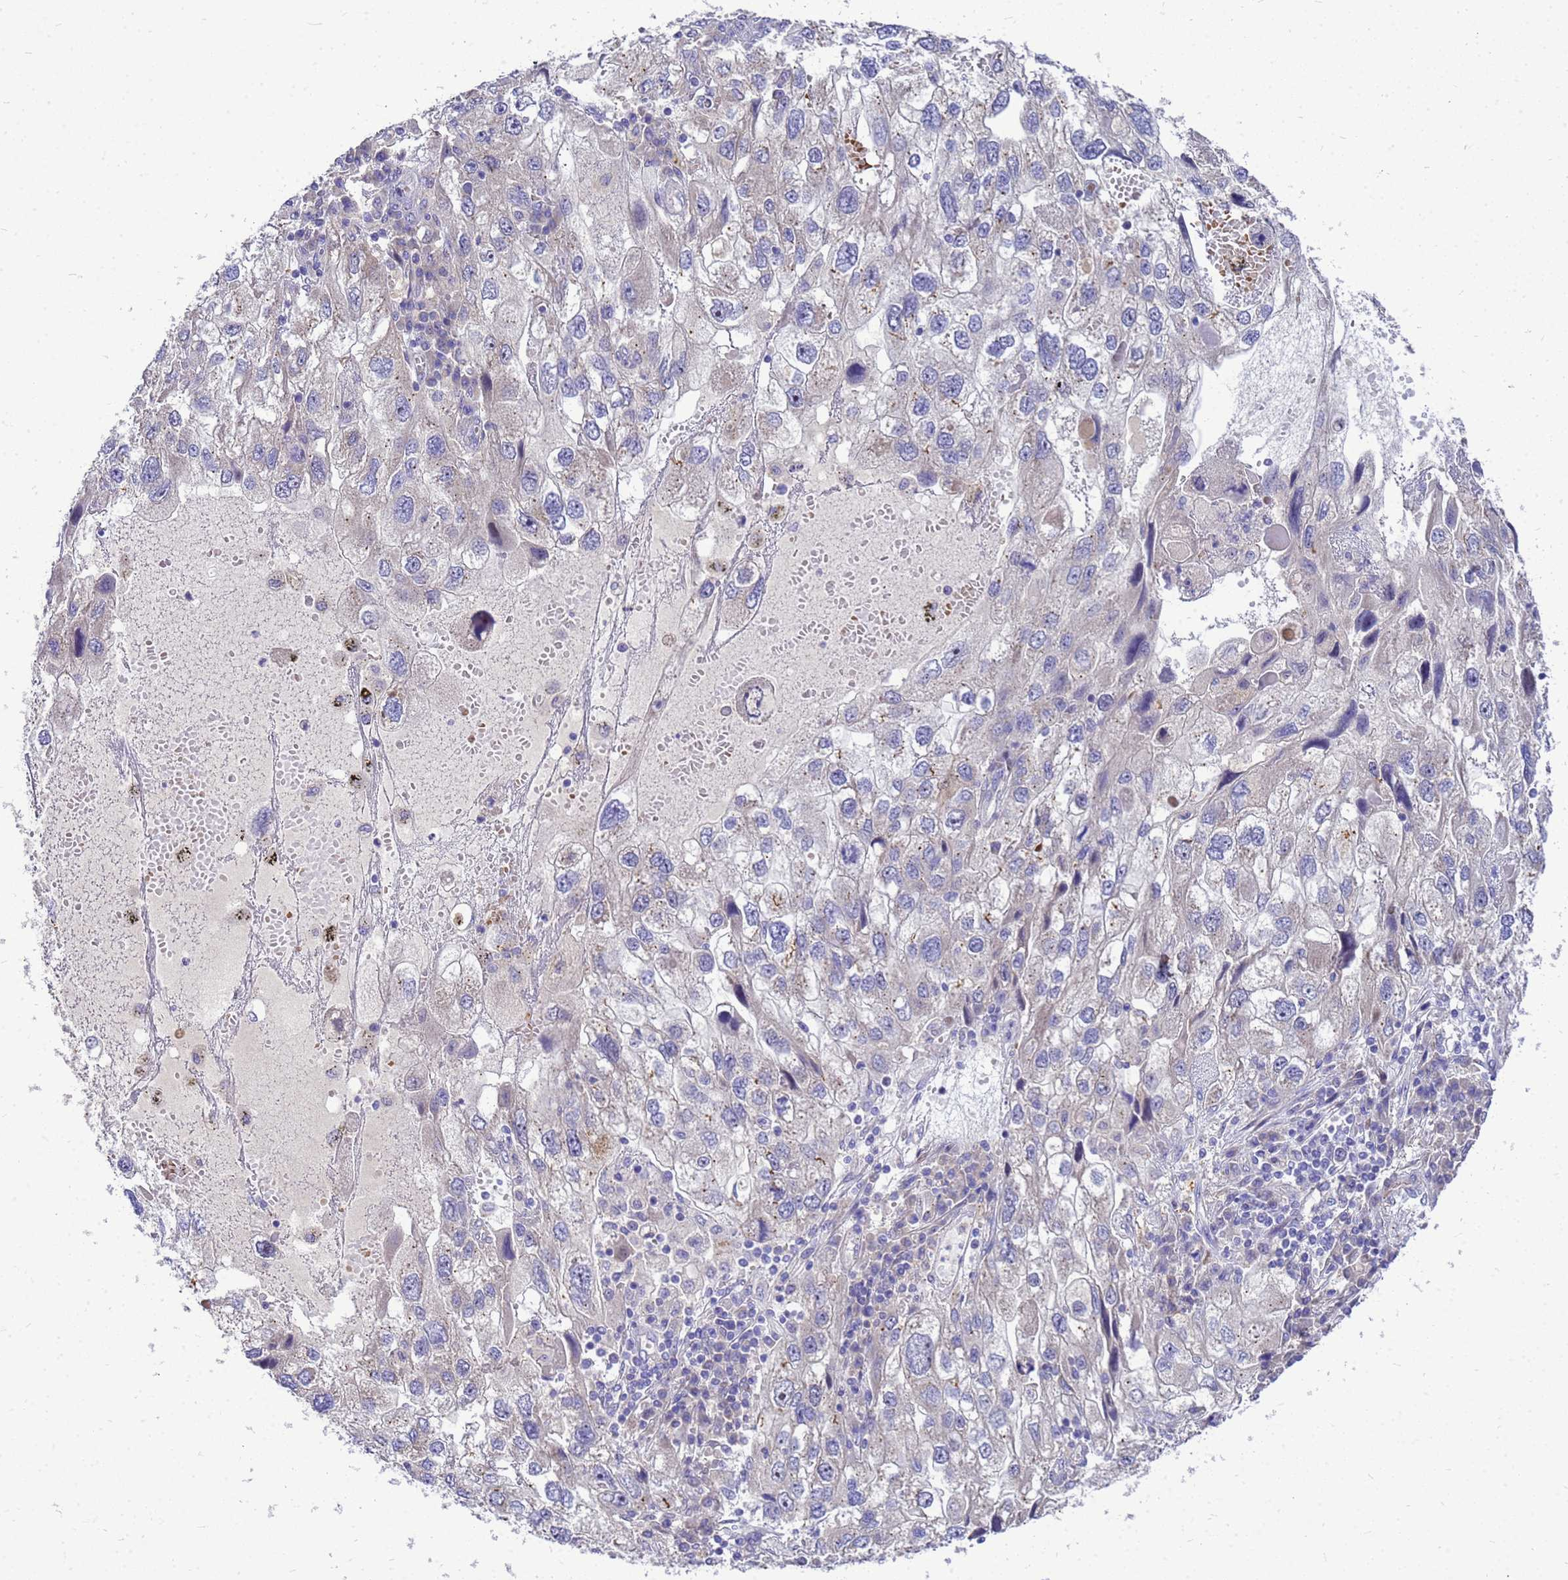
{"staining": {"intensity": "negative", "quantity": "none", "location": "none"}, "tissue": "endometrial cancer", "cell_type": "Tumor cells", "image_type": "cancer", "snomed": [{"axis": "morphology", "description": "Adenocarcinoma, NOS"}, {"axis": "topography", "description": "Endometrium"}], "caption": "Immunohistochemistry (IHC) histopathology image of neoplastic tissue: human endometrial cancer (adenocarcinoma) stained with DAB (3,3'-diaminobenzidine) reveals no significant protein expression in tumor cells.", "gene": "POP7", "patient": {"sex": "female", "age": 49}}